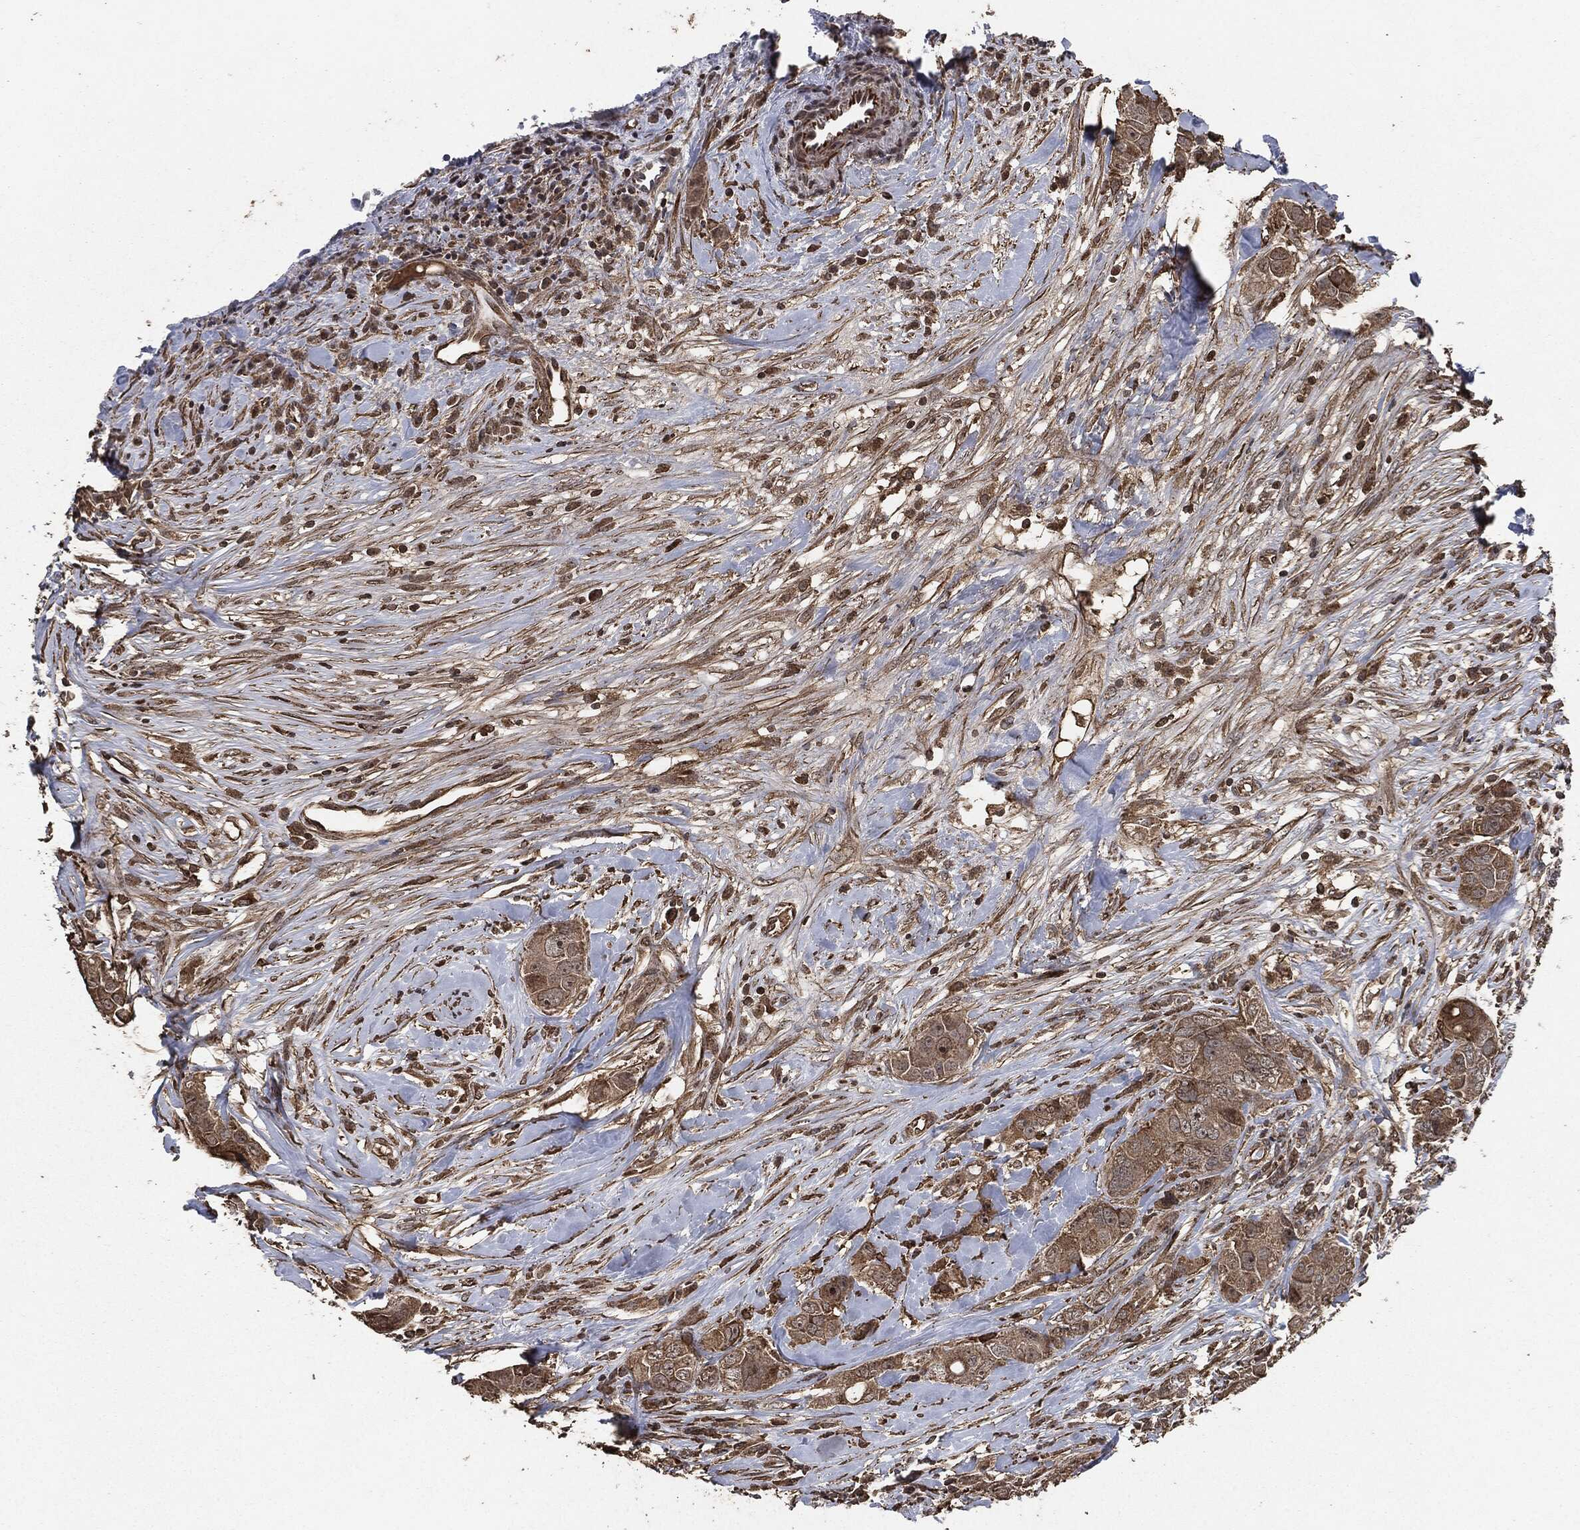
{"staining": {"intensity": "moderate", "quantity": "25%-75%", "location": "cytoplasmic/membranous"}, "tissue": "breast cancer", "cell_type": "Tumor cells", "image_type": "cancer", "snomed": [{"axis": "morphology", "description": "Duct carcinoma"}, {"axis": "topography", "description": "Breast"}], "caption": "Breast cancer (intraductal carcinoma) stained with a protein marker exhibits moderate staining in tumor cells.", "gene": "EGFR", "patient": {"sex": "female", "age": 43}}